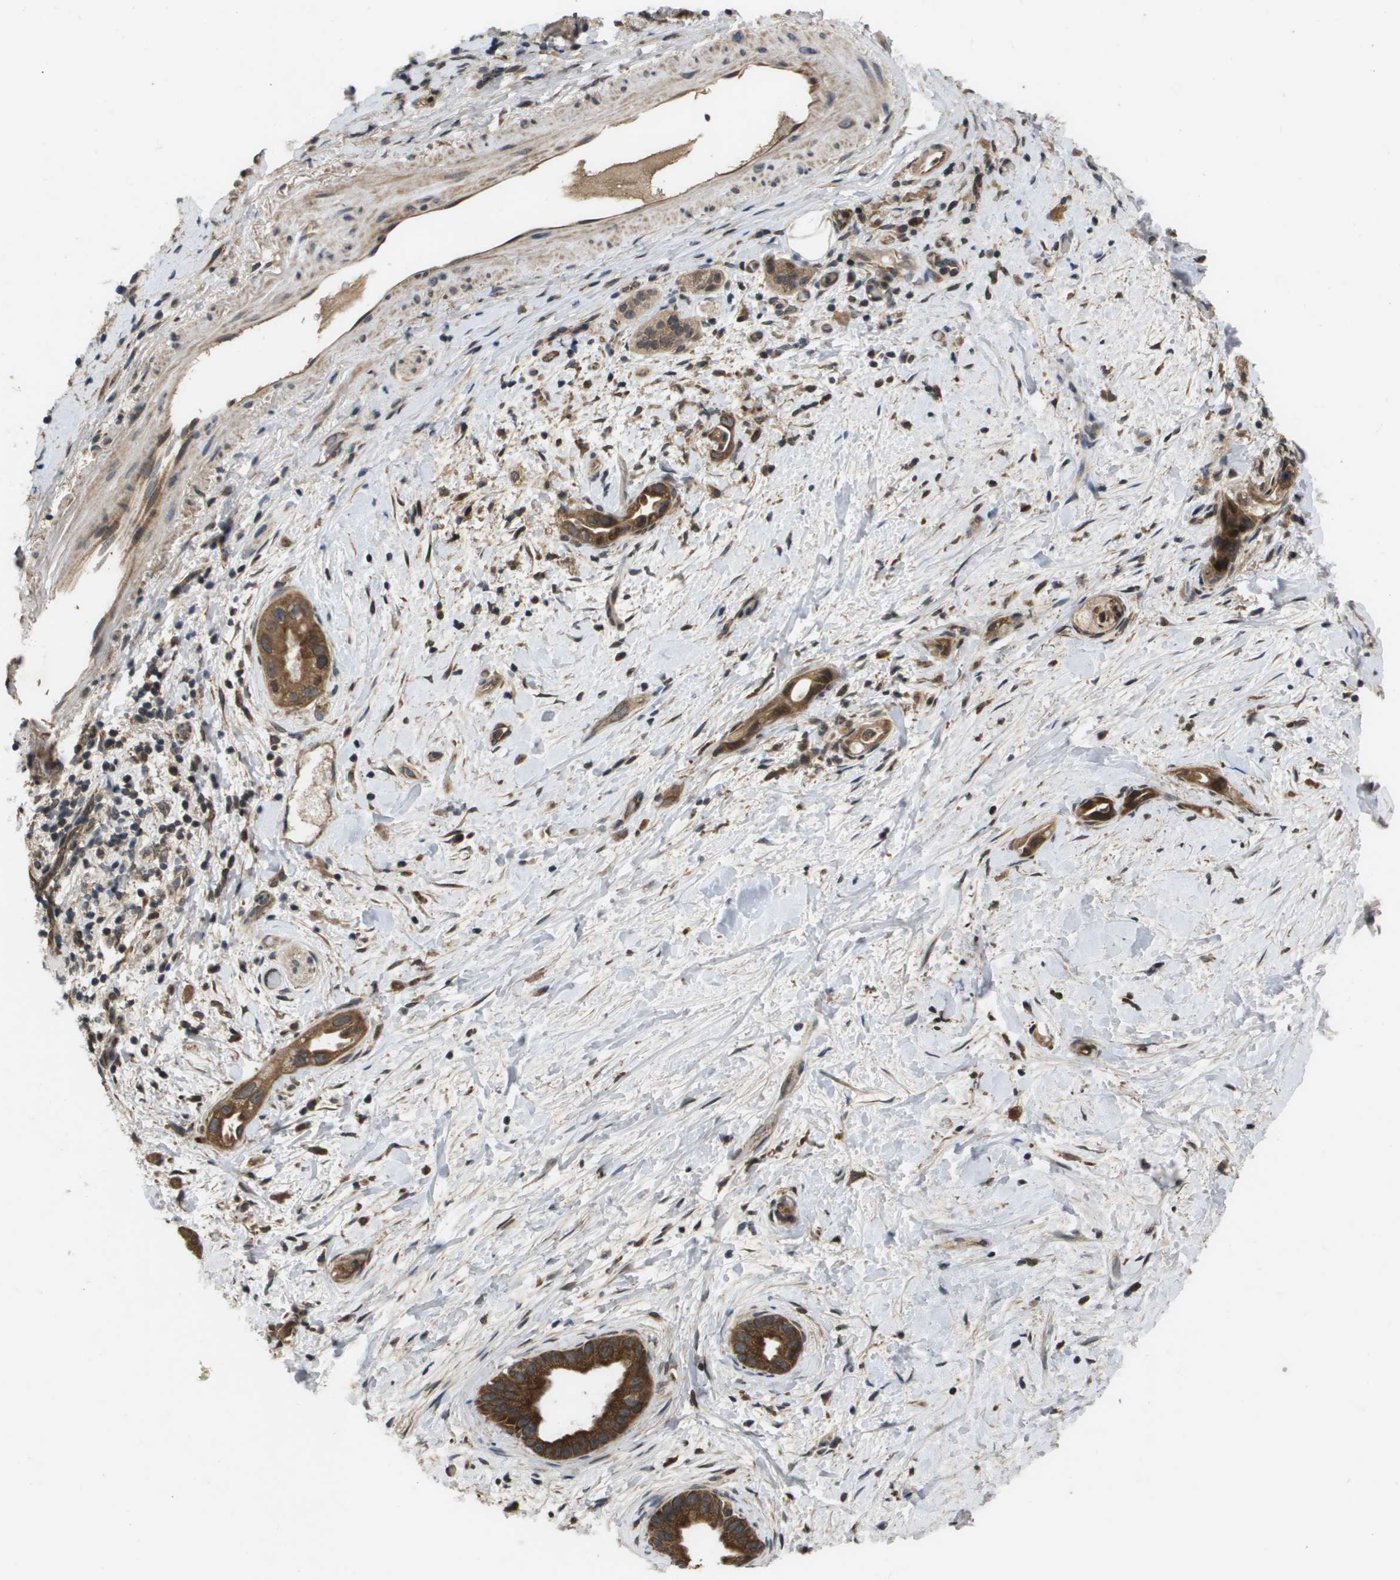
{"staining": {"intensity": "moderate", "quantity": ">75%", "location": "cytoplasmic/membranous"}, "tissue": "pancreatic cancer", "cell_type": "Tumor cells", "image_type": "cancer", "snomed": [{"axis": "morphology", "description": "Adenocarcinoma, NOS"}, {"axis": "topography", "description": "Pancreas"}], "caption": "High-power microscopy captured an immunohistochemistry (IHC) image of pancreatic adenocarcinoma, revealing moderate cytoplasmic/membranous staining in approximately >75% of tumor cells. (DAB (3,3'-diaminobenzidine) IHC with brightfield microscopy, high magnification).", "gene": "SPTLC1", "patient": {"sex": "male", "age": 55}}